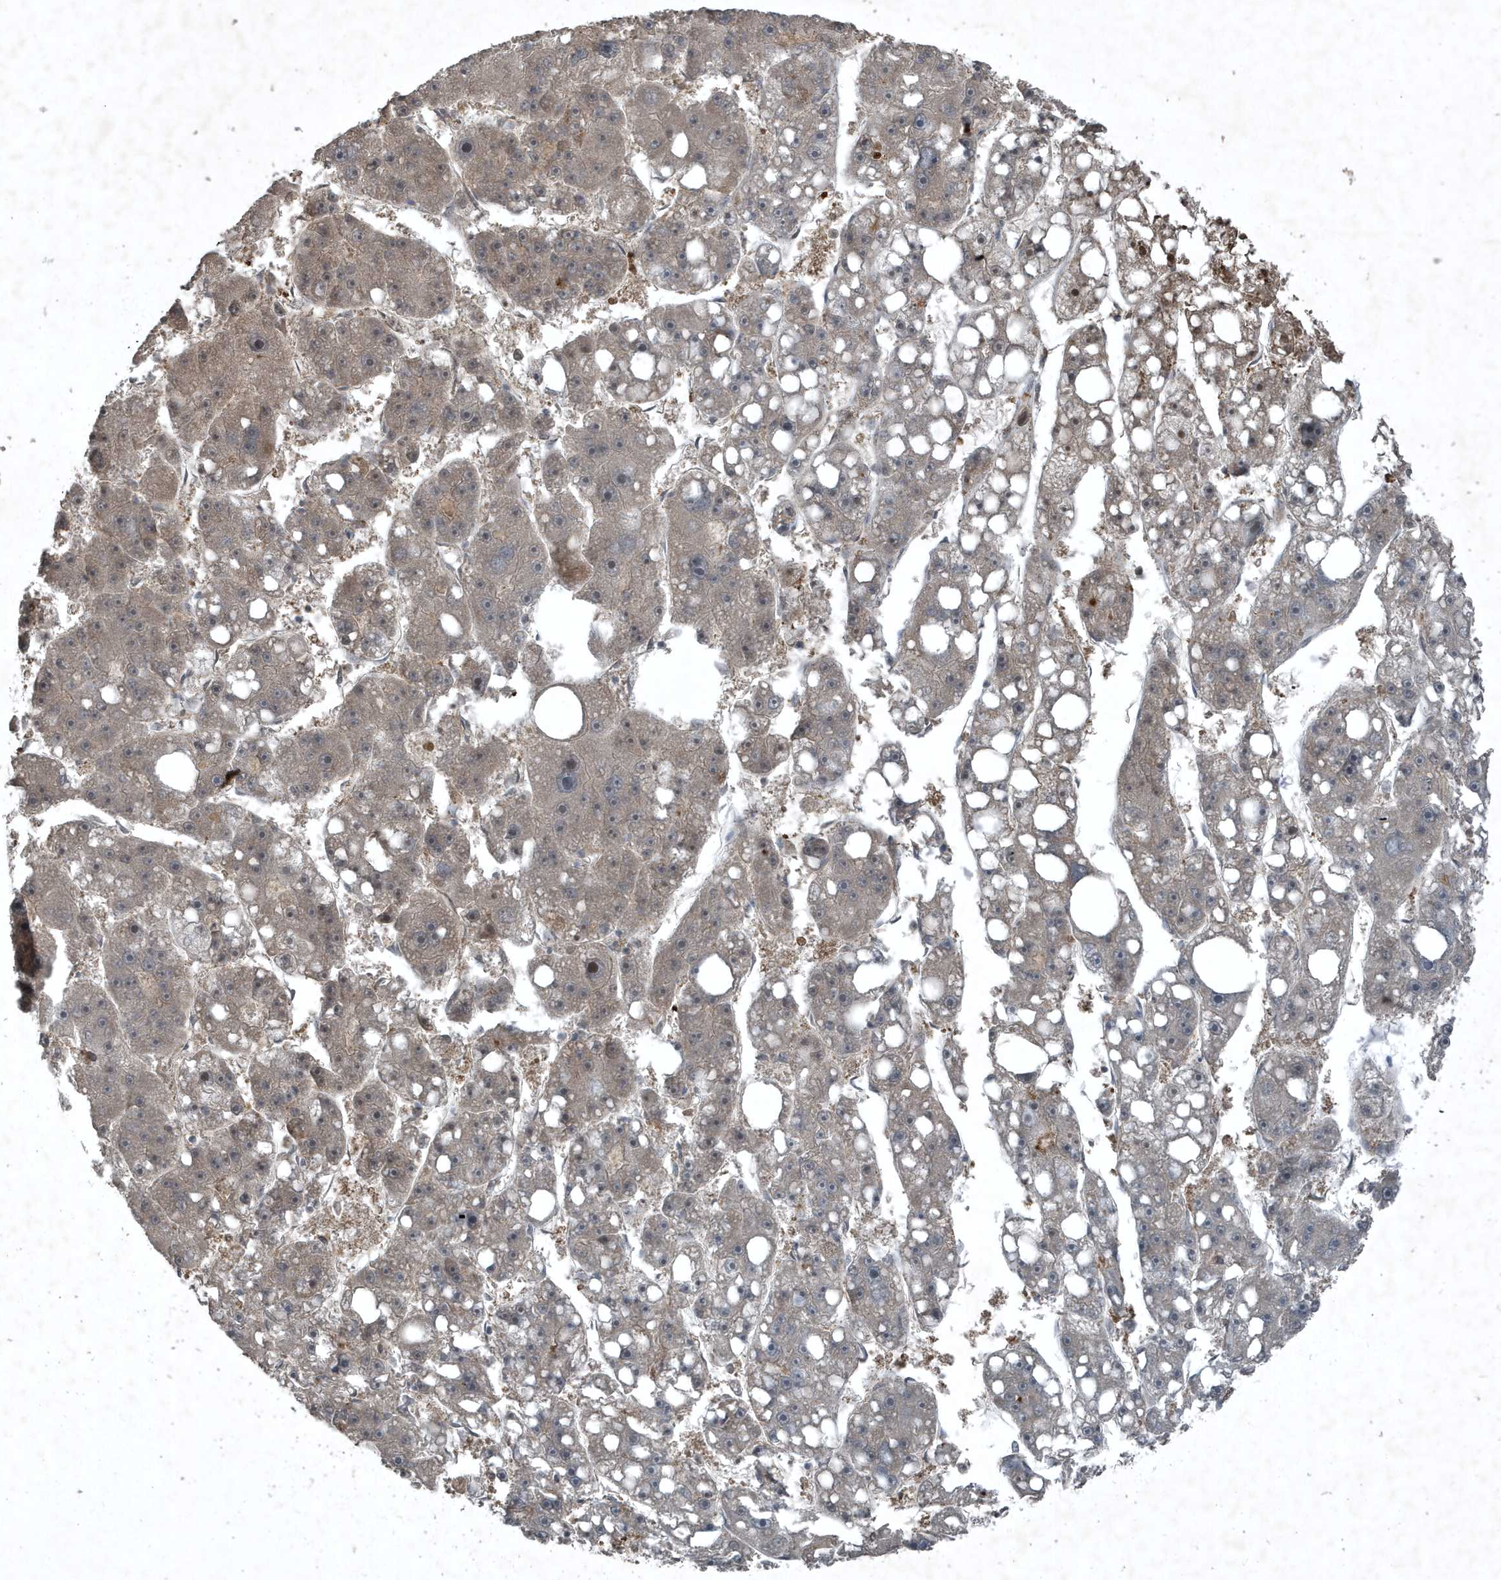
{"staining": {"intensity": "weak", "quantity": "<25%", "location": "nuclear"}, "tissue": "liver cancer", "cell_type": "Tumor cells", "image_type": "cancer", "snomed": [{"axis": "morphology", "description": "Carcinoma, Hepatocellular, NOS"}, {"axis": "topography", "description": "Liver"}], "caption": "A photomicrograph of human liver cancer is negative for staining in tumor cells. (Brightfield microscopy of DAB (3,3'-diaminobenzidine) IHC at high magnification).", "gene": "HSPA1A", "patient": {"sex": "female", "age": 61}}